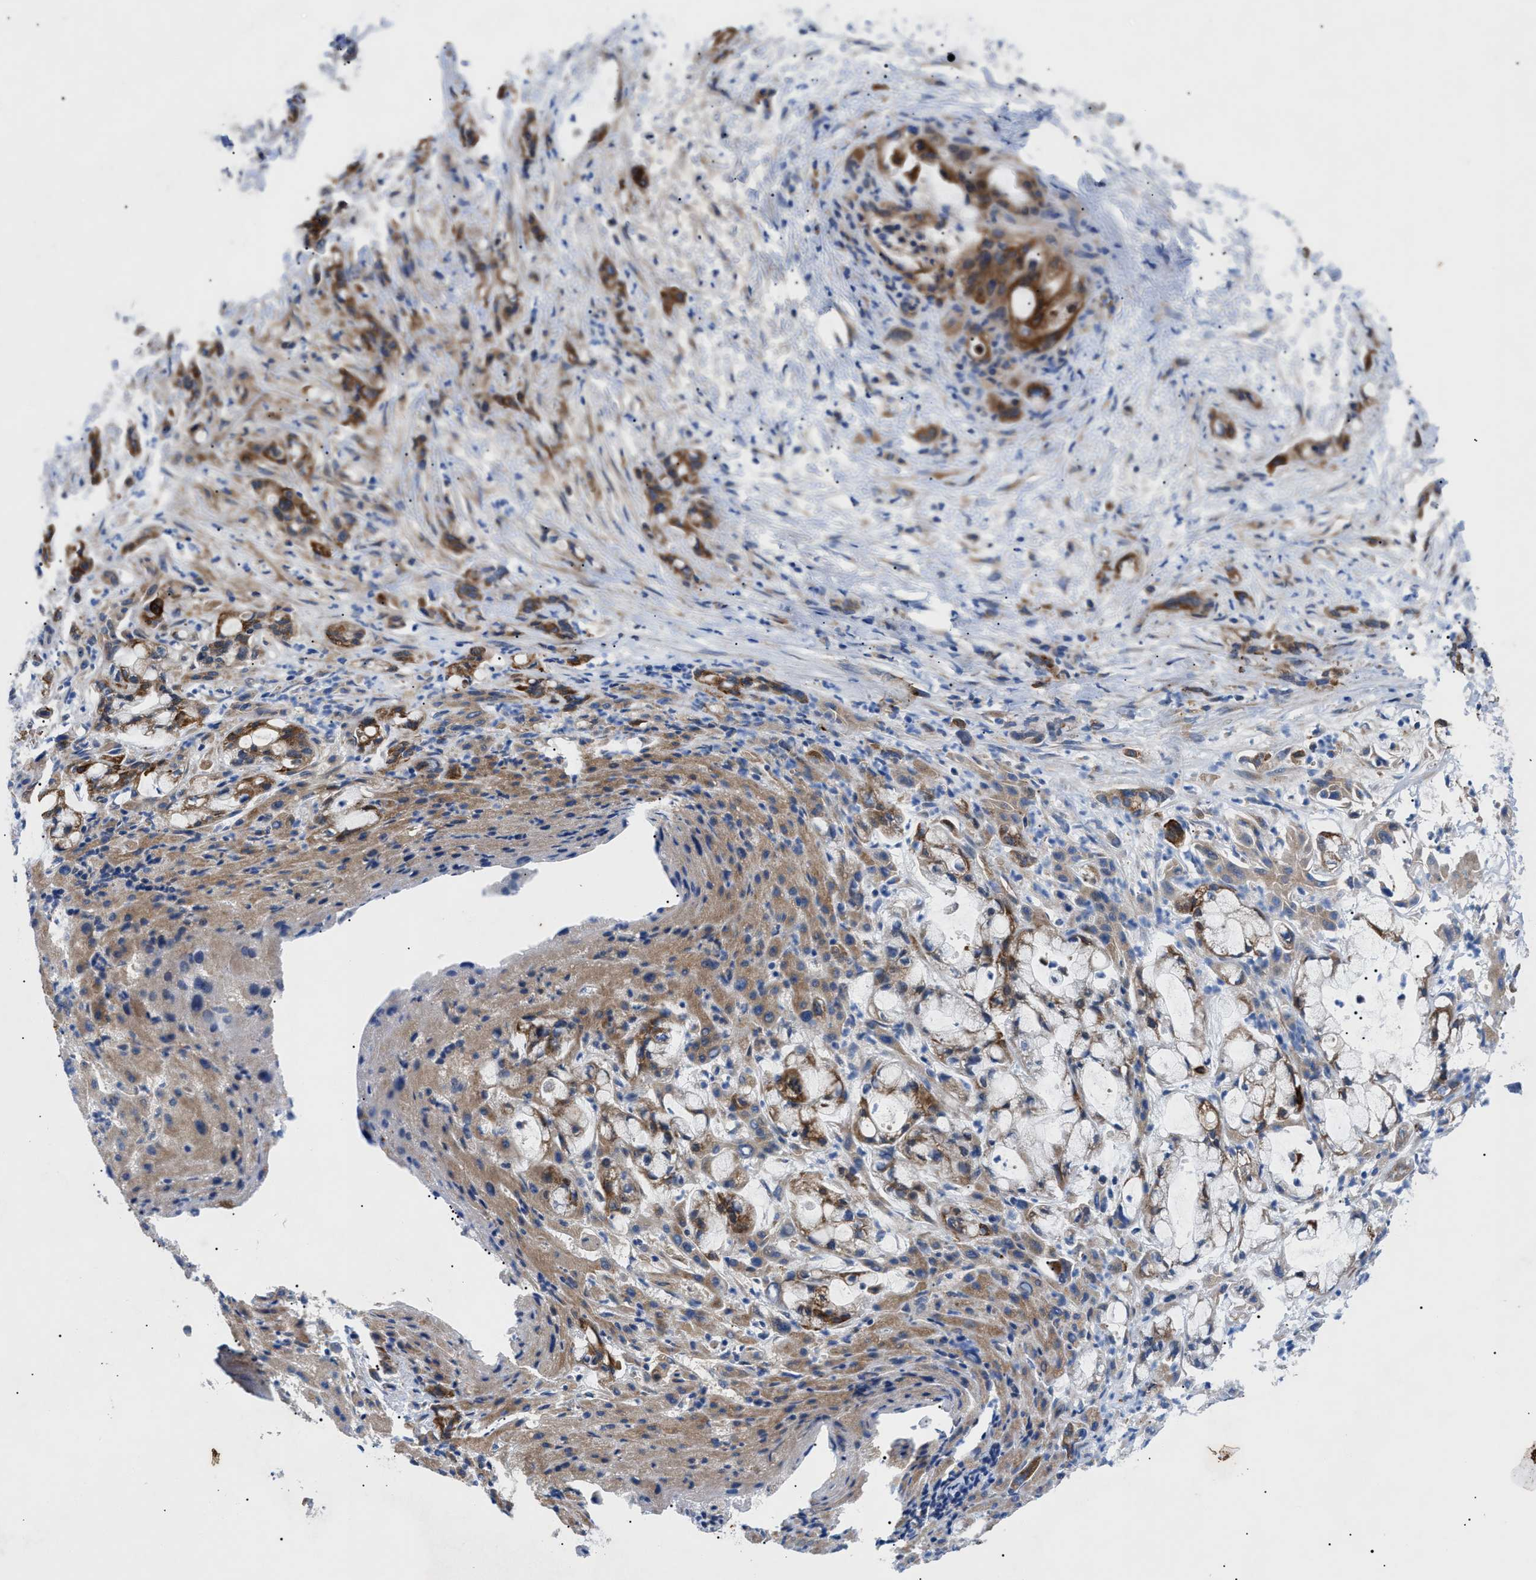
{"staining": {"intensity": "moderate", "quantity": ">75%", "location": "cytoplasmic/membranous"}, "tissue": "liver cancer", "cell_type": "Tumor cells", "image_type": "cancer", "snomed": [{"axis": "morphology", "description": "Cholangiocarcinoma"}, {"axis": "topography", "description": "Liver"}], "caption": "Human cholangiocarcinoma (liver) stained for a protein (brown) shows moderate cytoplasmic/membranous positive staining in about >75% of tumor cells.", "gene": "HSPB8", "patient": {"sex": "female", "age": 72}}